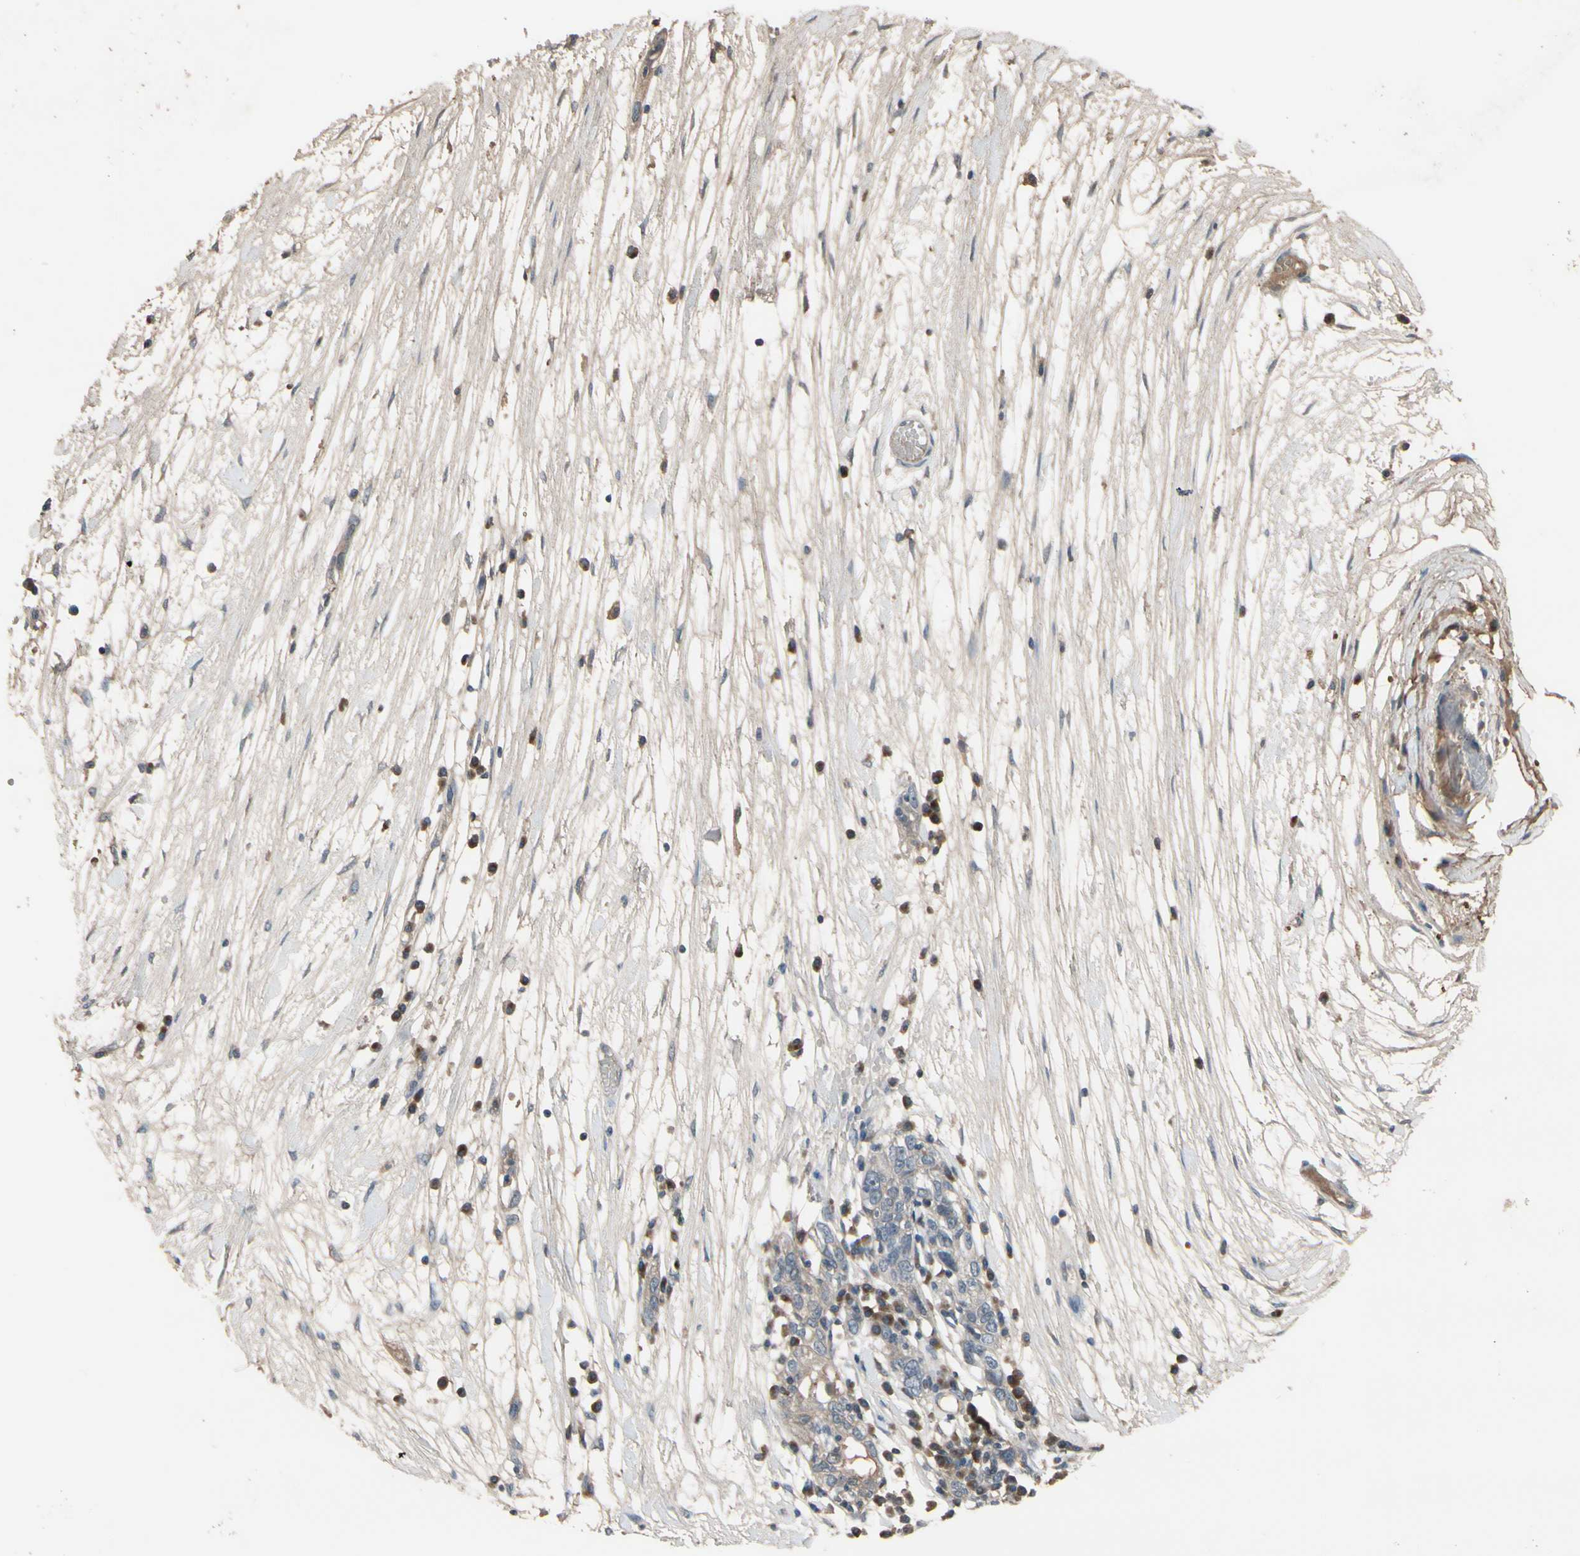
{"staining": {"intensity": "weak", "quantity": ">75%", "location": "cytoplasmic/membranous"}, "tissue": "ovarian cancer", "cell_type": "Tumor cells", "image_type": "cancer", "snomed": [{"axis": "morphology", "description": "Cystadenocarcinoma, serous, NOS"}, {"axis": "topography", "description": "Ovary"}], "caption": "A brown stain labels weak cytoplasmic/membranous expression of a protein in ovarian cancer (serous cystadenocarcinoma) tumor cells.", "gene": "NSF", "patient": {"sex": "female", "age": 71}}